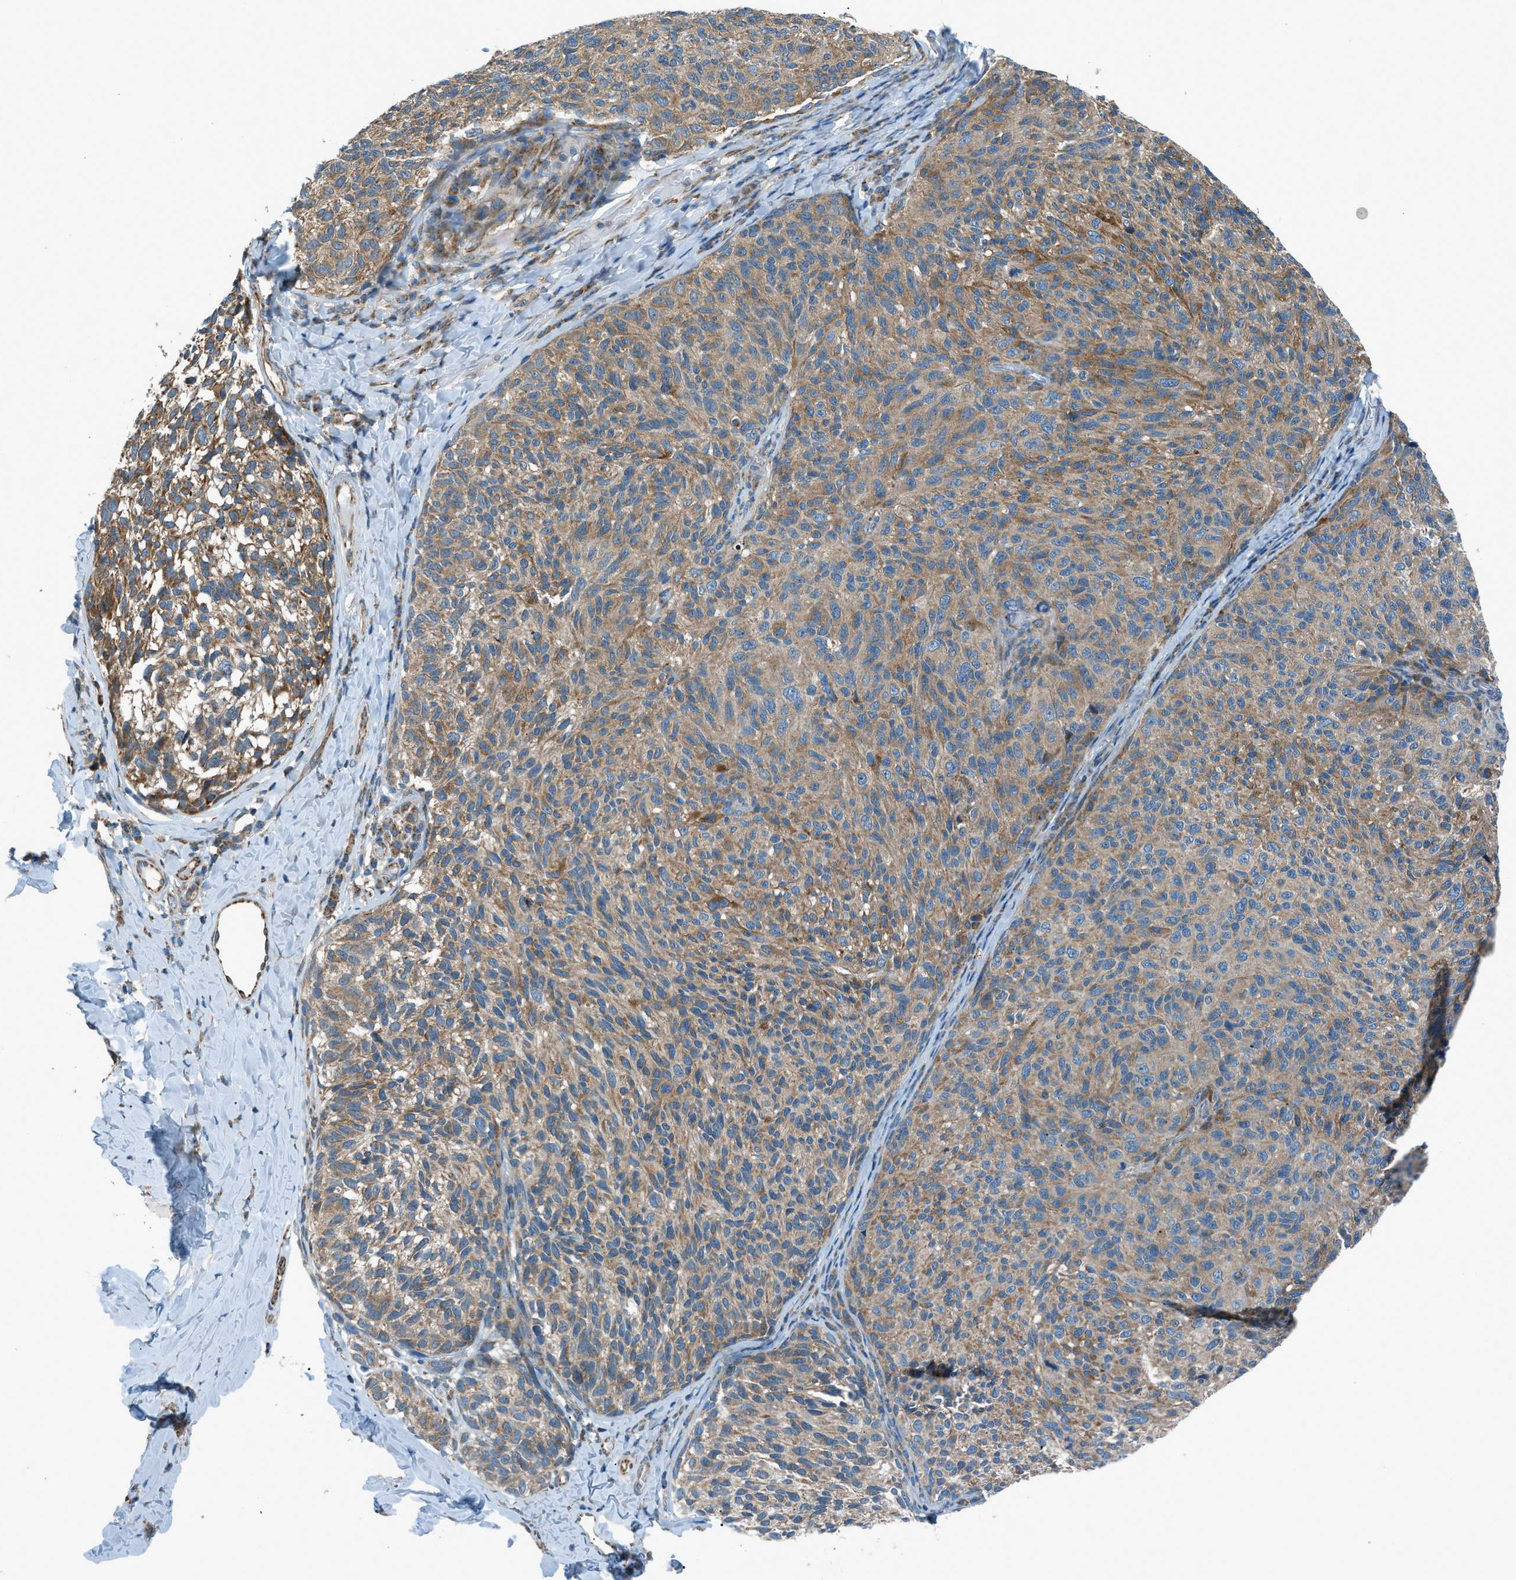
{"staining": {"intensity": "moderate", "quantity": ">75%", "location": "cytoplasmic/membranous"}, "tissue": "melanoma", "cell_type": "Tumor cells", "image_type": "cancer", "snomed": [{"axis": "morphology", "description": "Malignant melanoma, NOS"}, {"axis": "topography", "description": "Skin"}], "caption": "Human melanoma stained with a protein marker reveals moderate staining in tumor cells.", "gene": "PIGG", "patient": {"sex": "female", "age": 73}}